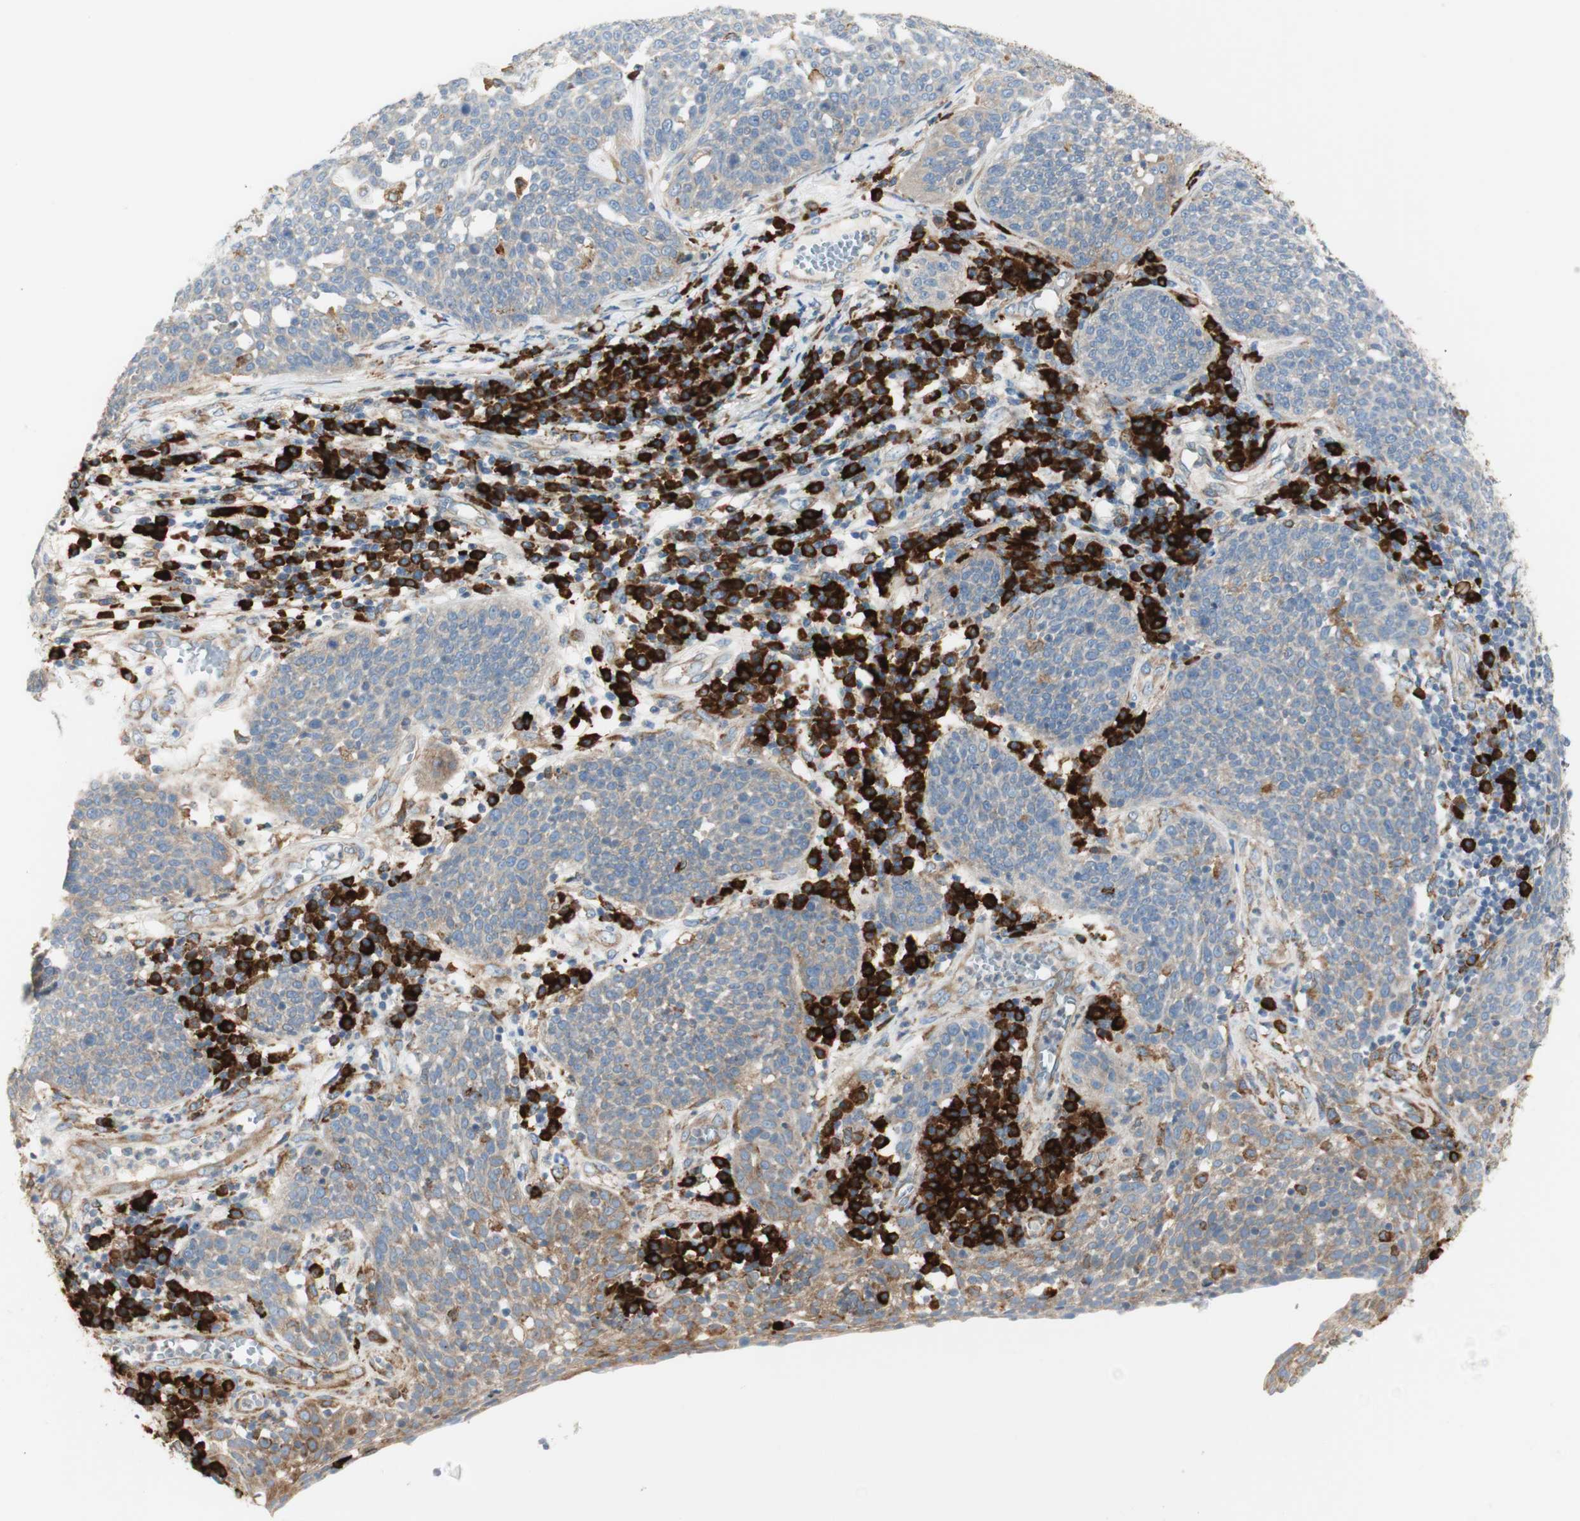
{"staining": {"intensity": "weak", "quantity": "25%-75%", "location": "cytoplasmic/membranous"}, "tissue": "cervical cancer", "cell_type": "Tumor cells", "image_type": "cancer", "snomed": [{"axis": "morphology", "description": "Squamous cell carcinoma, NOS"}, {"axis": "topography", "description": "Cervix"}], "caption": "A brown stain highlights weak cytoplasmic/membranous staining of a protein in cervical cancer (squamous cell carcinoma) tumor cells.", "gene": "MANF", "patient": {"sex": "female", "age": 34}}